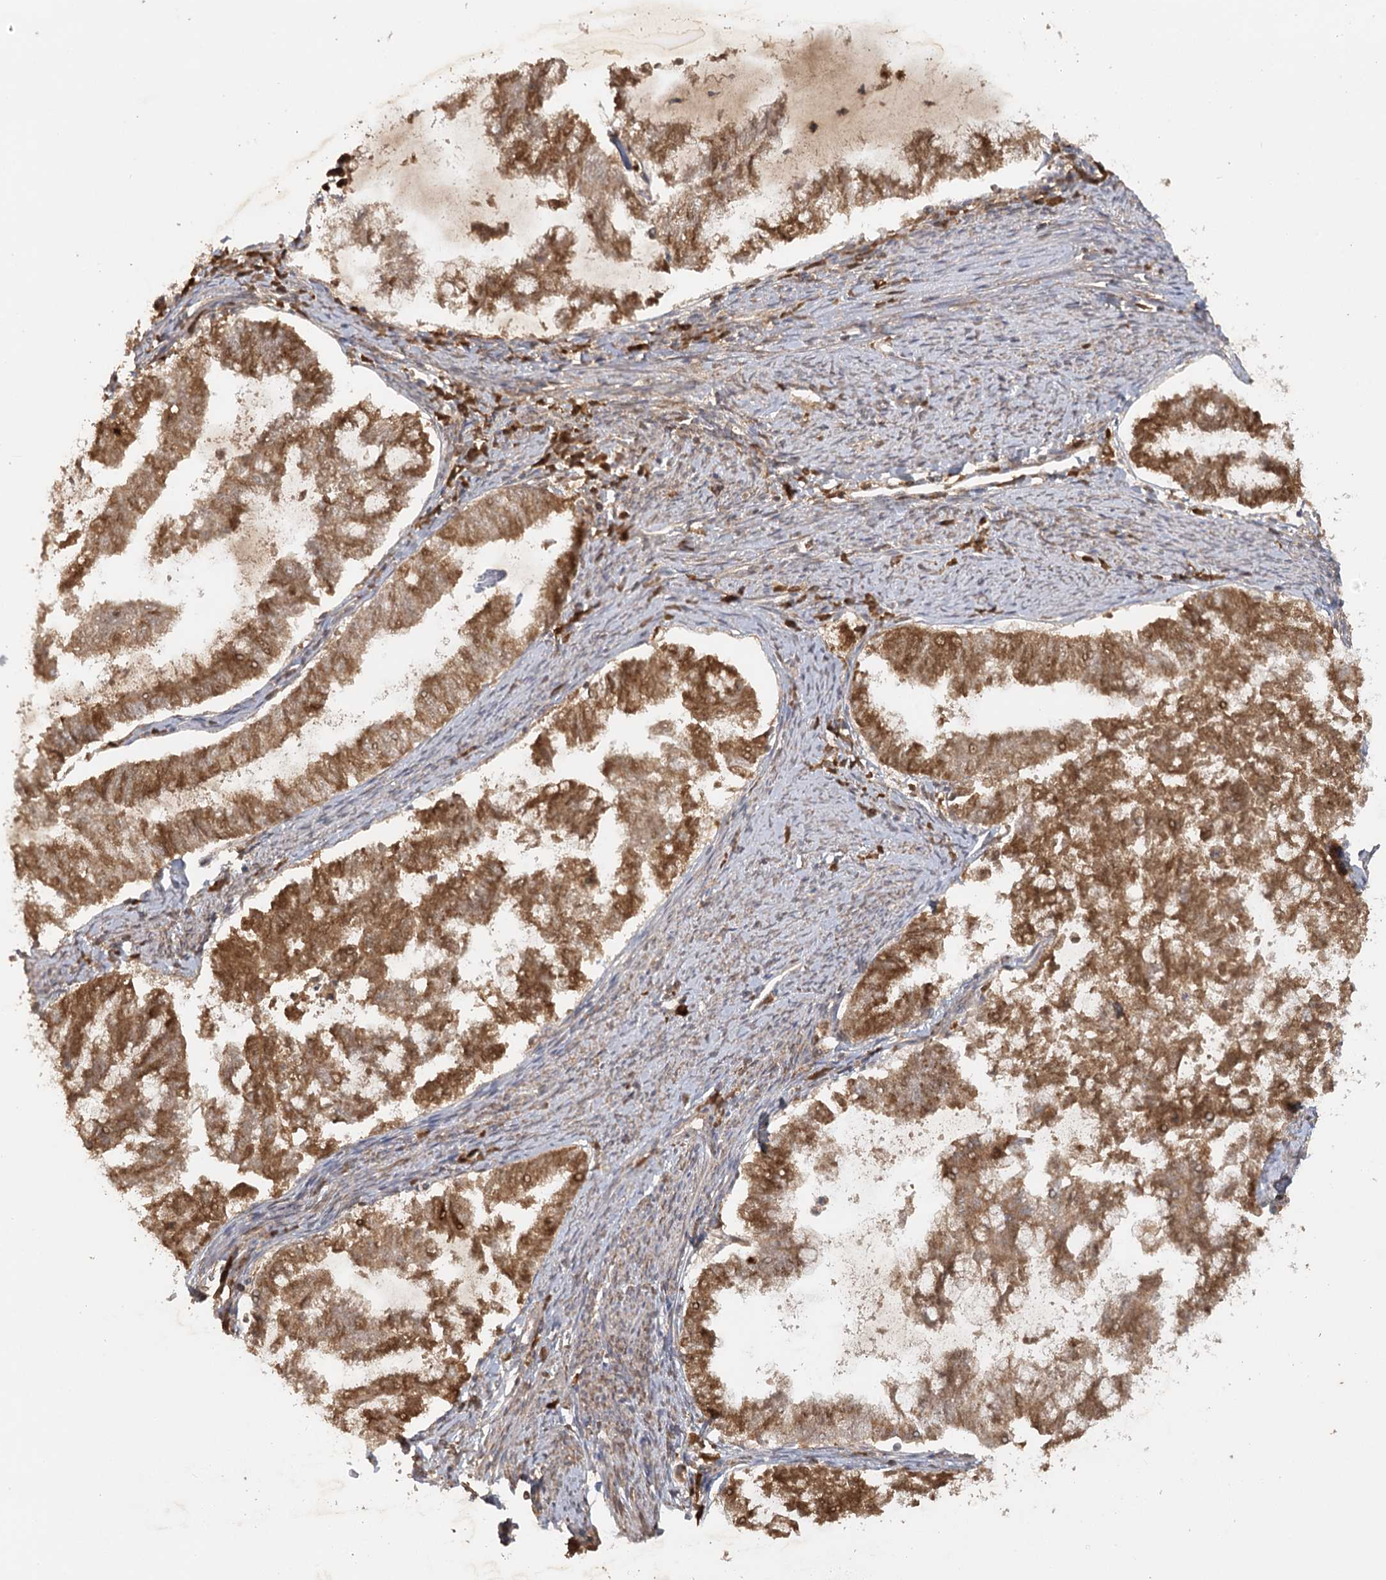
{"staining": {"intensity": "moderate", "quantity": ">75%", "location": "cytoplasmic/membranous"}, "tissue": "endometrial cancer", "cell_type": "Tumor cells", "image_type": "cancer", "snomed": [{"axis": "morphology", "description": "Adenocarcinoma, NOS"}, {"axis": "topography", "description": "Endometrium"}], "caption": "Endometrial cancer stained with IHC displays moderate cytoplasmic/membranous staining in approximately >75% of tumor cells.", "gene": "ARL13A", "patient": {"sex": "female", "age": 79}}